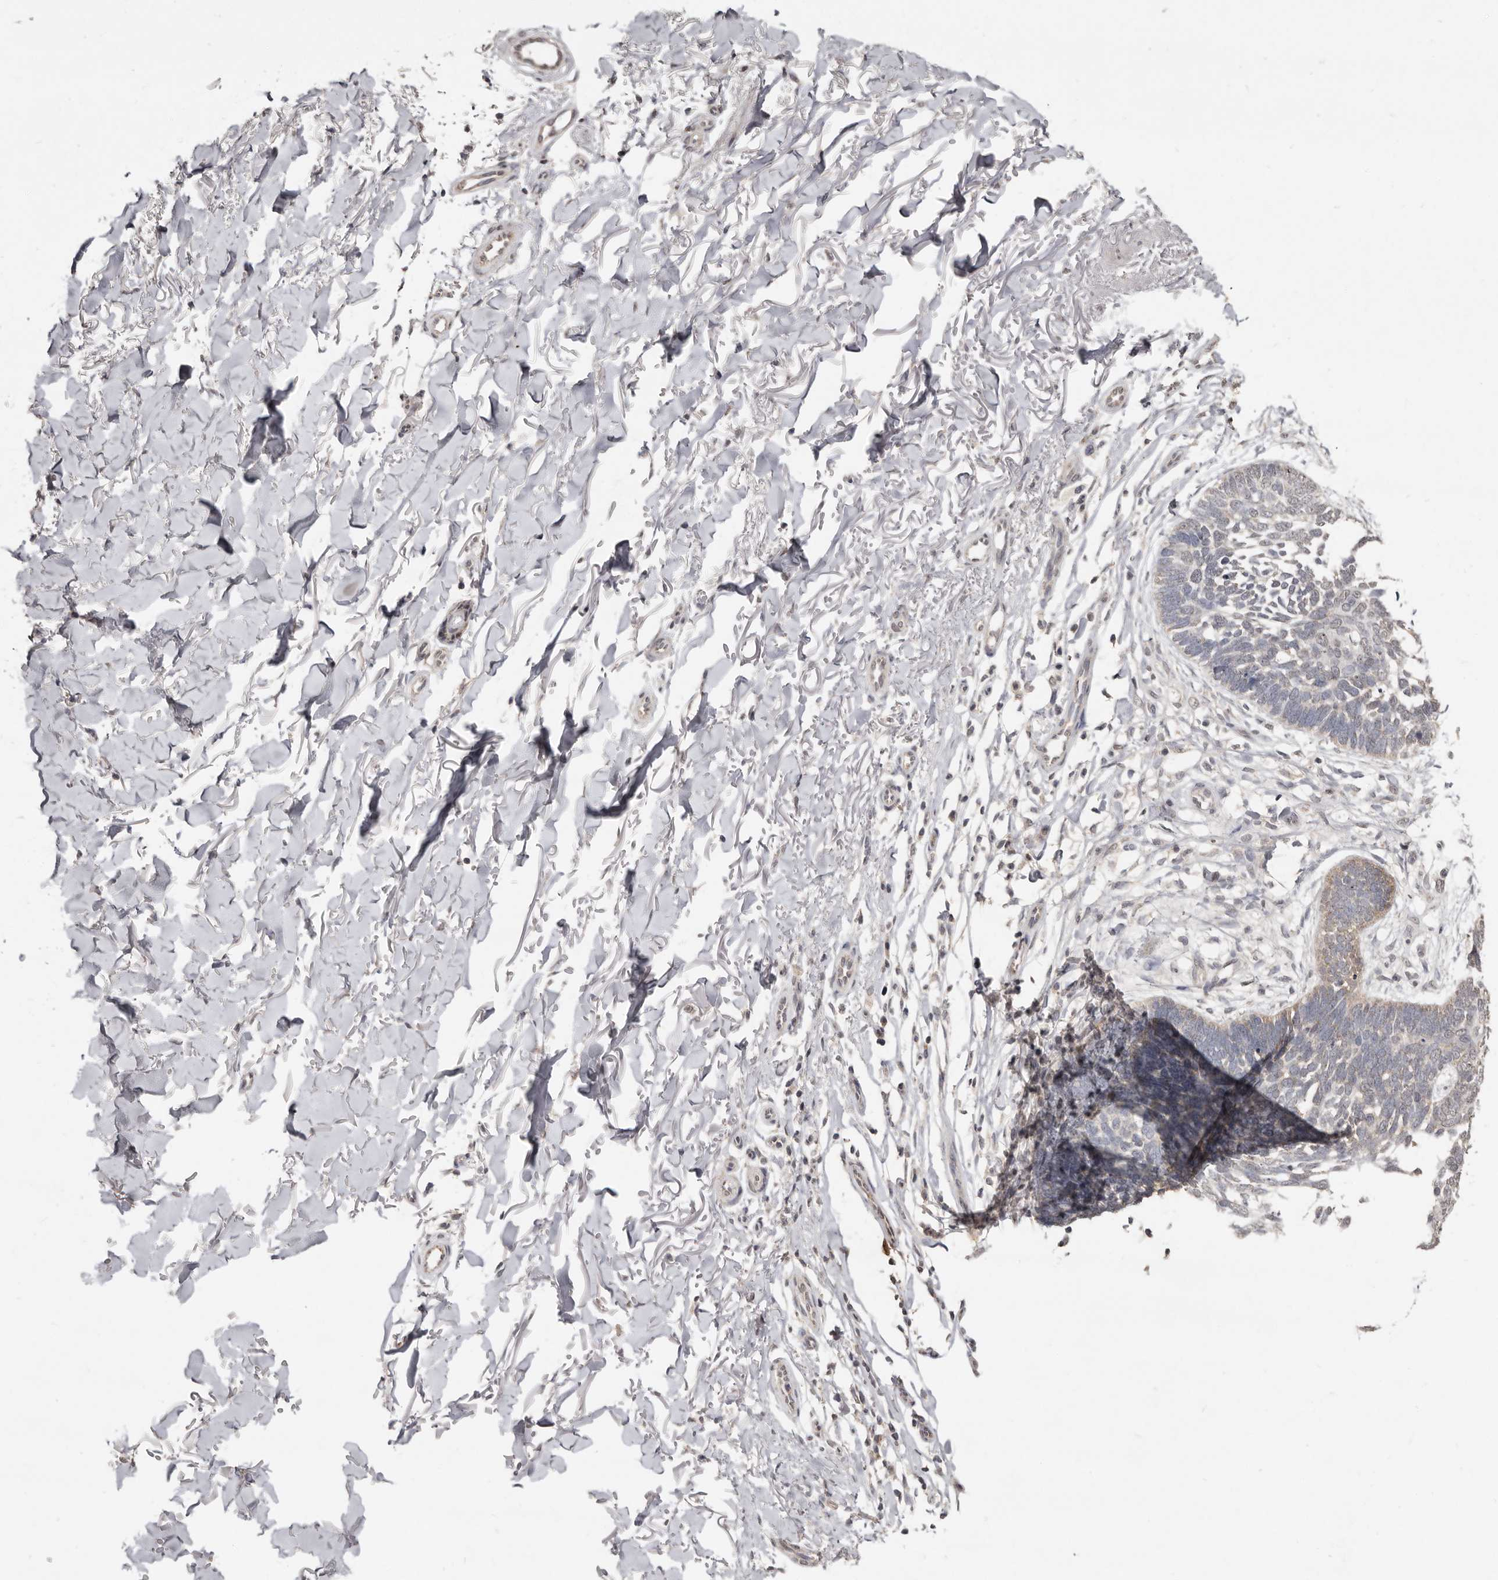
{"staining": {"intensity": "weak", "quantity": "<25%", "location": "nuclear"}, "tissue": "skin cancer", "cell_type": "Tumor cells", "image_type": "cancer", "snomed": [{"axis": "morphology", "description": "Normal tissue, NOS"}, {"axis": "morphology", "description": "Basal cell carcinoma"}, {"axis": "topography", "description": "Skin"}], "caption": "This is a photomicrograph of immunohistochemistry staining of skin basal cell carcinoma, which shows no positivity in tumor cells.", "gene": "LINGO2", "patient": {"sex": "male", "age": 77}}